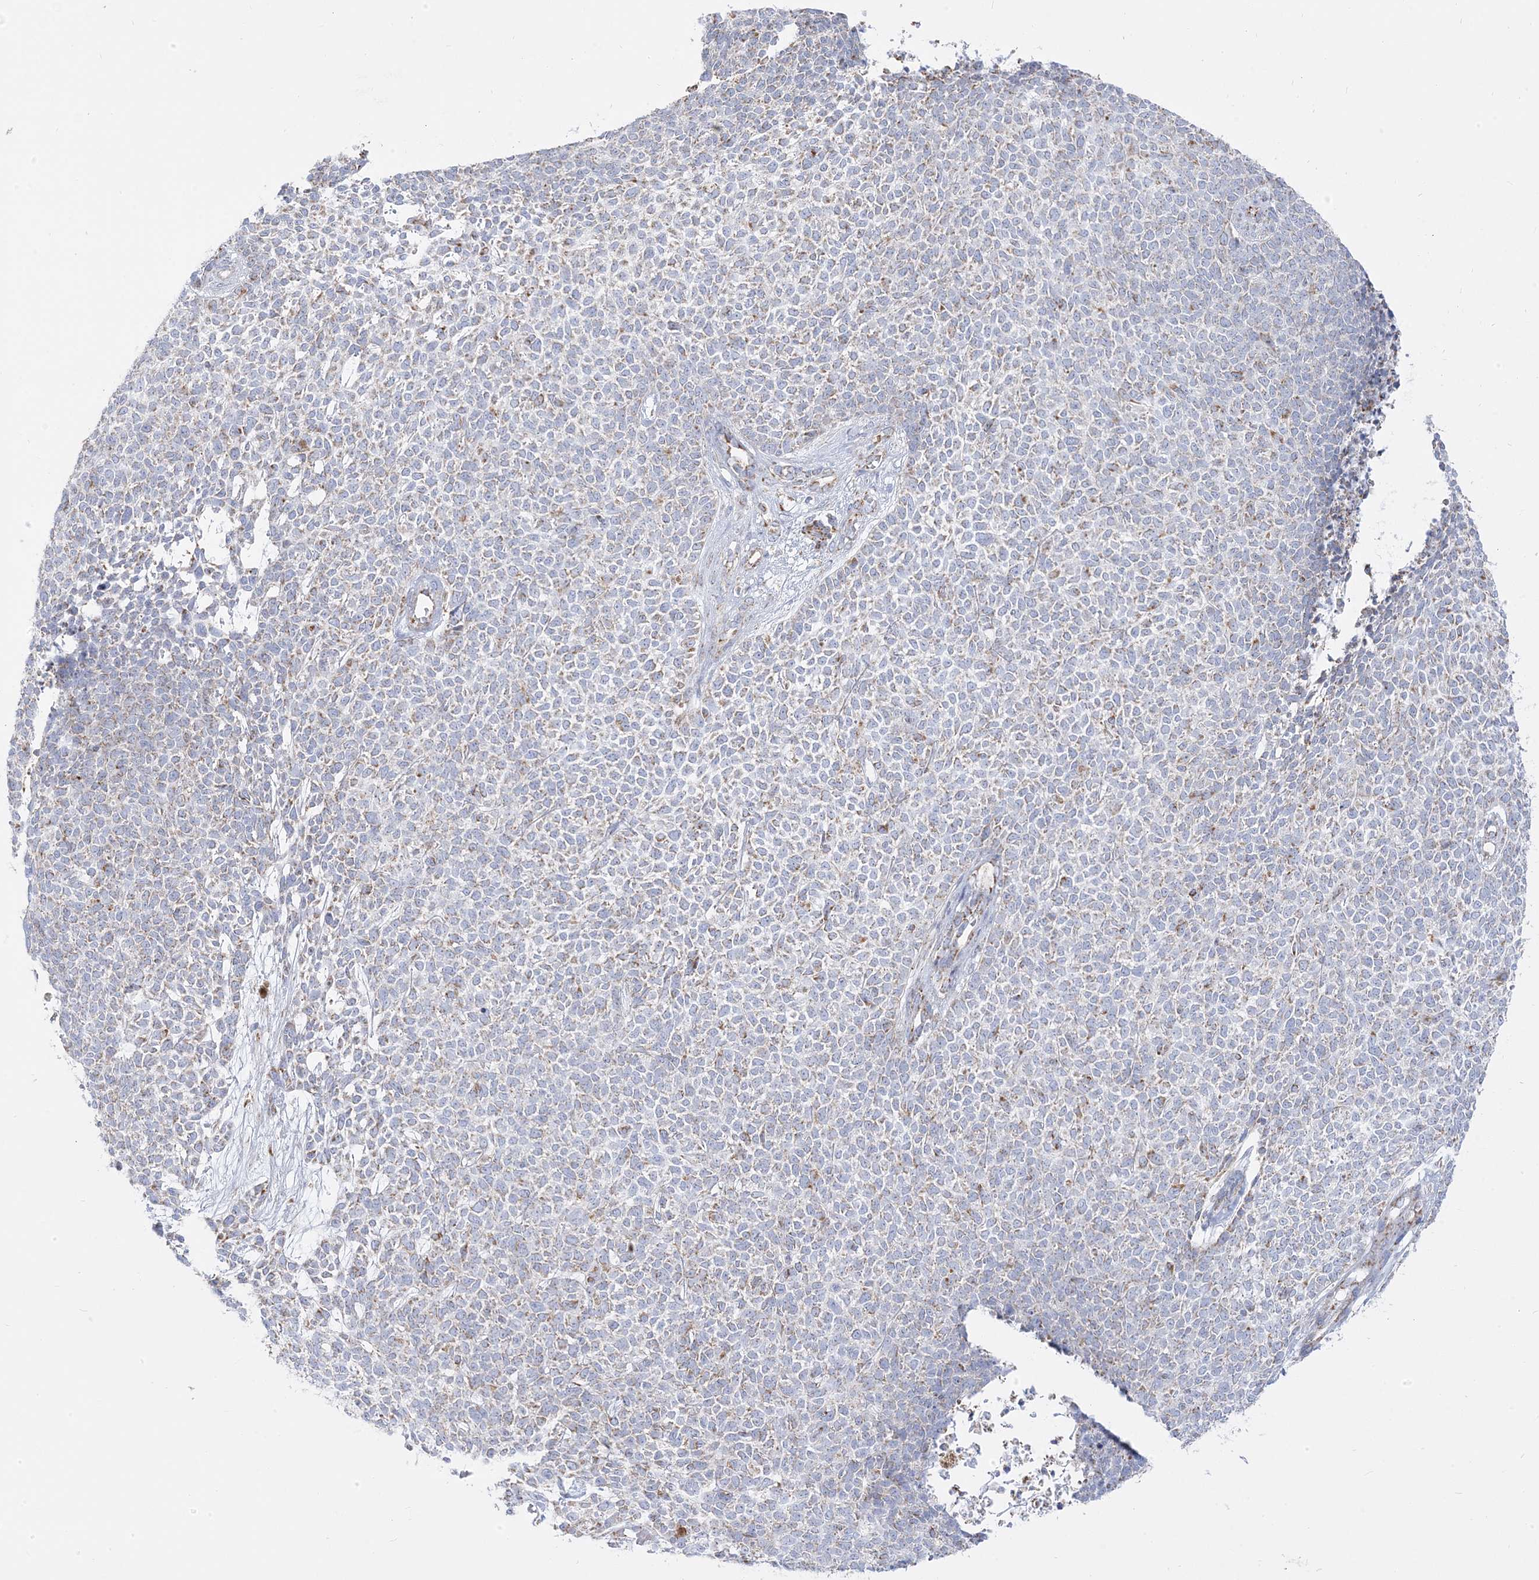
{"staining": {"intensity": "weak", "quantity": "25%-75%", "location": "cytoplasmic/membranous"}, "tissue": "skin cancer", "cell_type": "Tumor cells", "image_type": "cancer", "snomed": [{"axis": "morphology", "description": "Basal cell carcinoma"}, {"axis": "topography", "description": "Skin"}], "caption": "Tumor cells demonstrate low levels of weak cytoplasmic/membranous staining in approximately 25%-75% of cells in skin cancer.", "gene": "PCCB", "patient": {"sex": "female", "age": 84}}